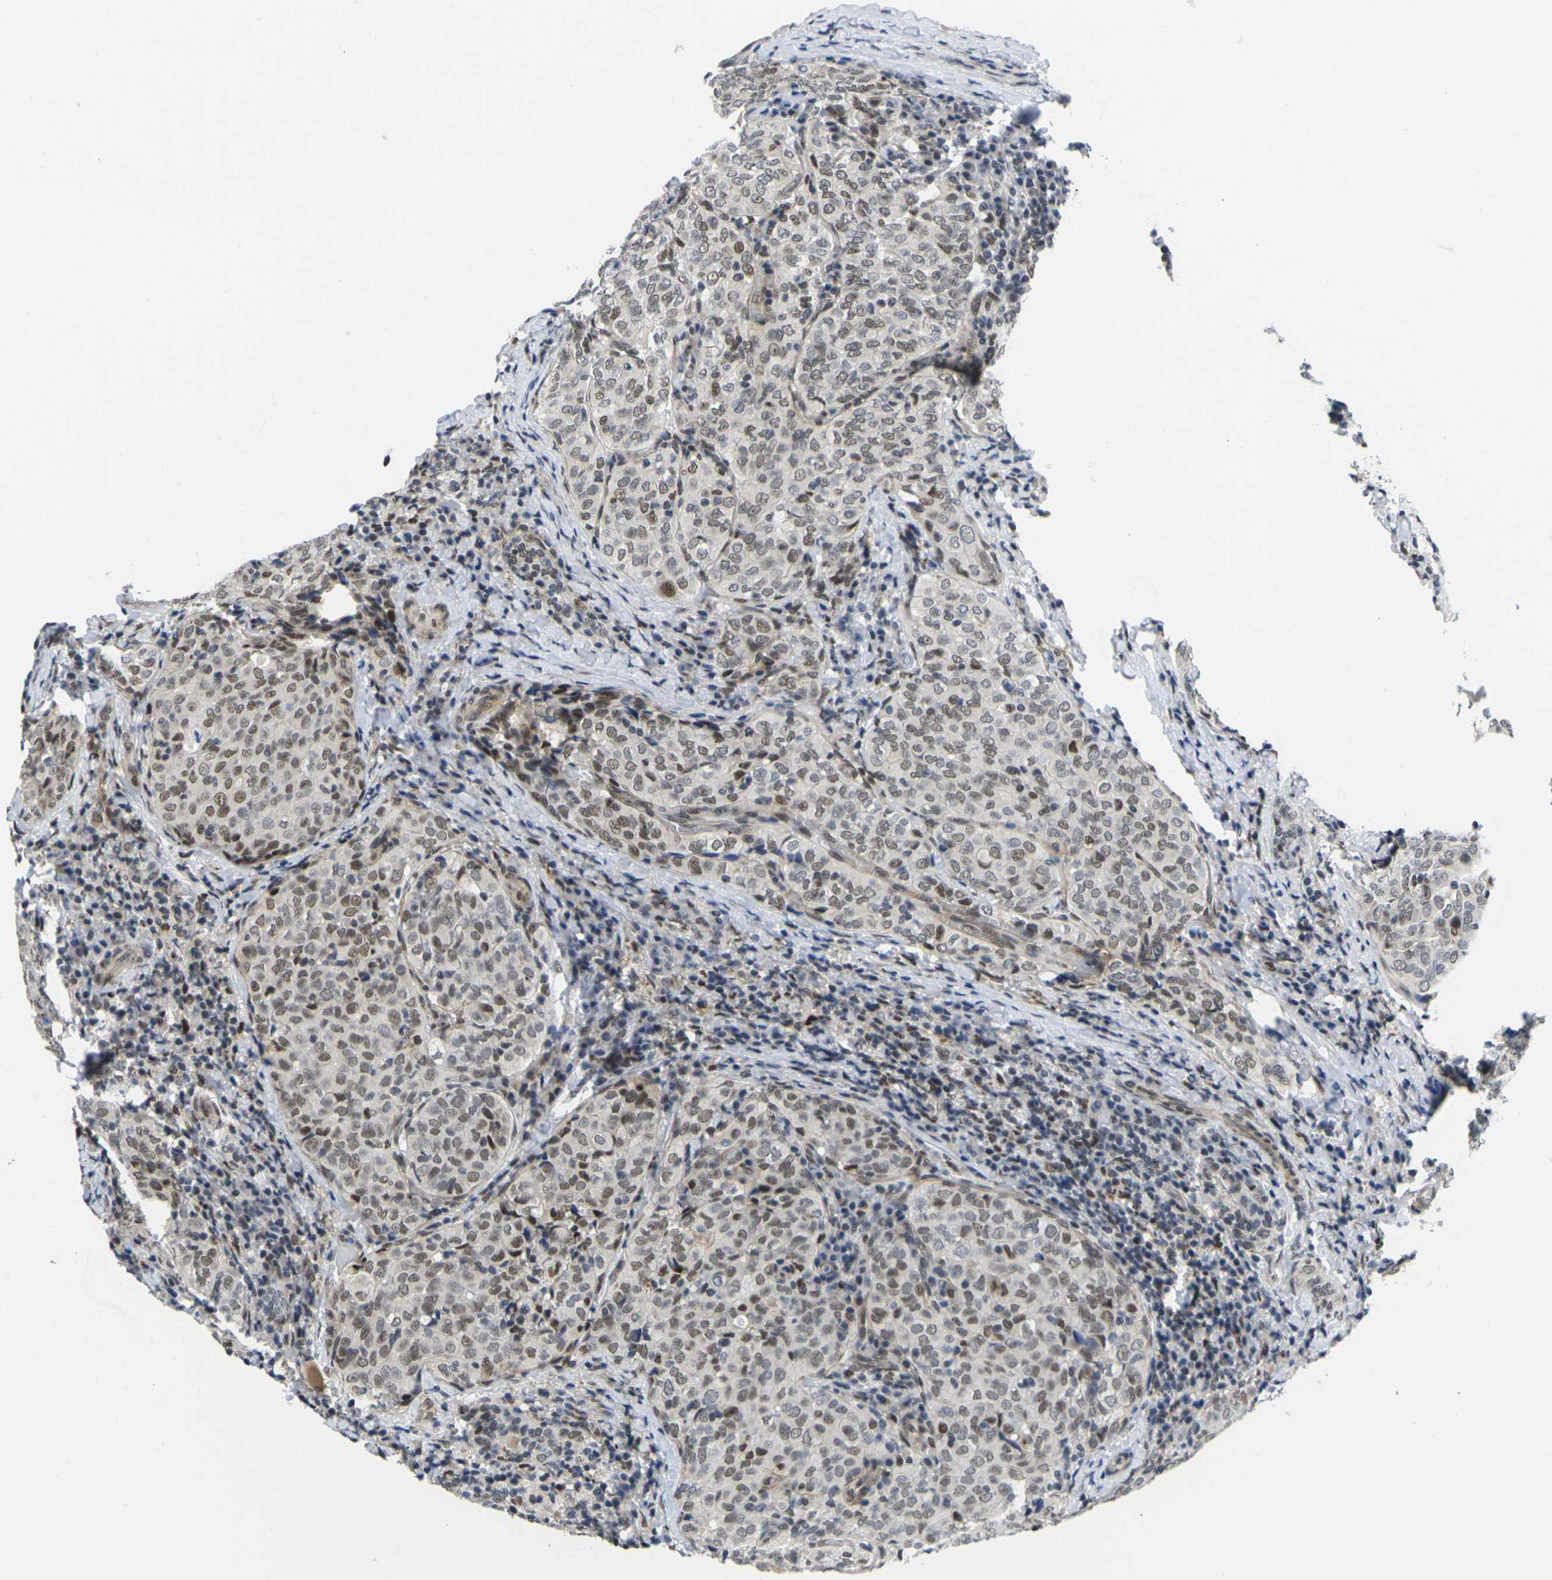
{"staining": {"intensity": "moderate", "quantity": "25%-75%", "location": "nuclear"}, "tissue": "thyroid cancer", "cell_type": "Tumor cells", "image_type": "cancer", "snomed": [{"axis": "morphology", "description": "Normal tissue, NOS"}, {"axis": "morphology", "description": "Papillary adenocarcinoma, NOS"}, {"axis": "topography", "description": "Thyroid gland"}], "caption": "High-magnification brightfield microscopy of thyroid cancer (papillary adenocarcinoma) stained with DAB (brown) and counterstained with hematoxylin (blue). tumor cells exhibit moderate nuclear expression is seen in approximately25%-75% of cells. (Stains: DAB in brown, nuclei in blue, Microscopy: brightfield microscopy at high magnification).", "gene": "RBM7", "patient": {"sex": "female", "age": 30}}